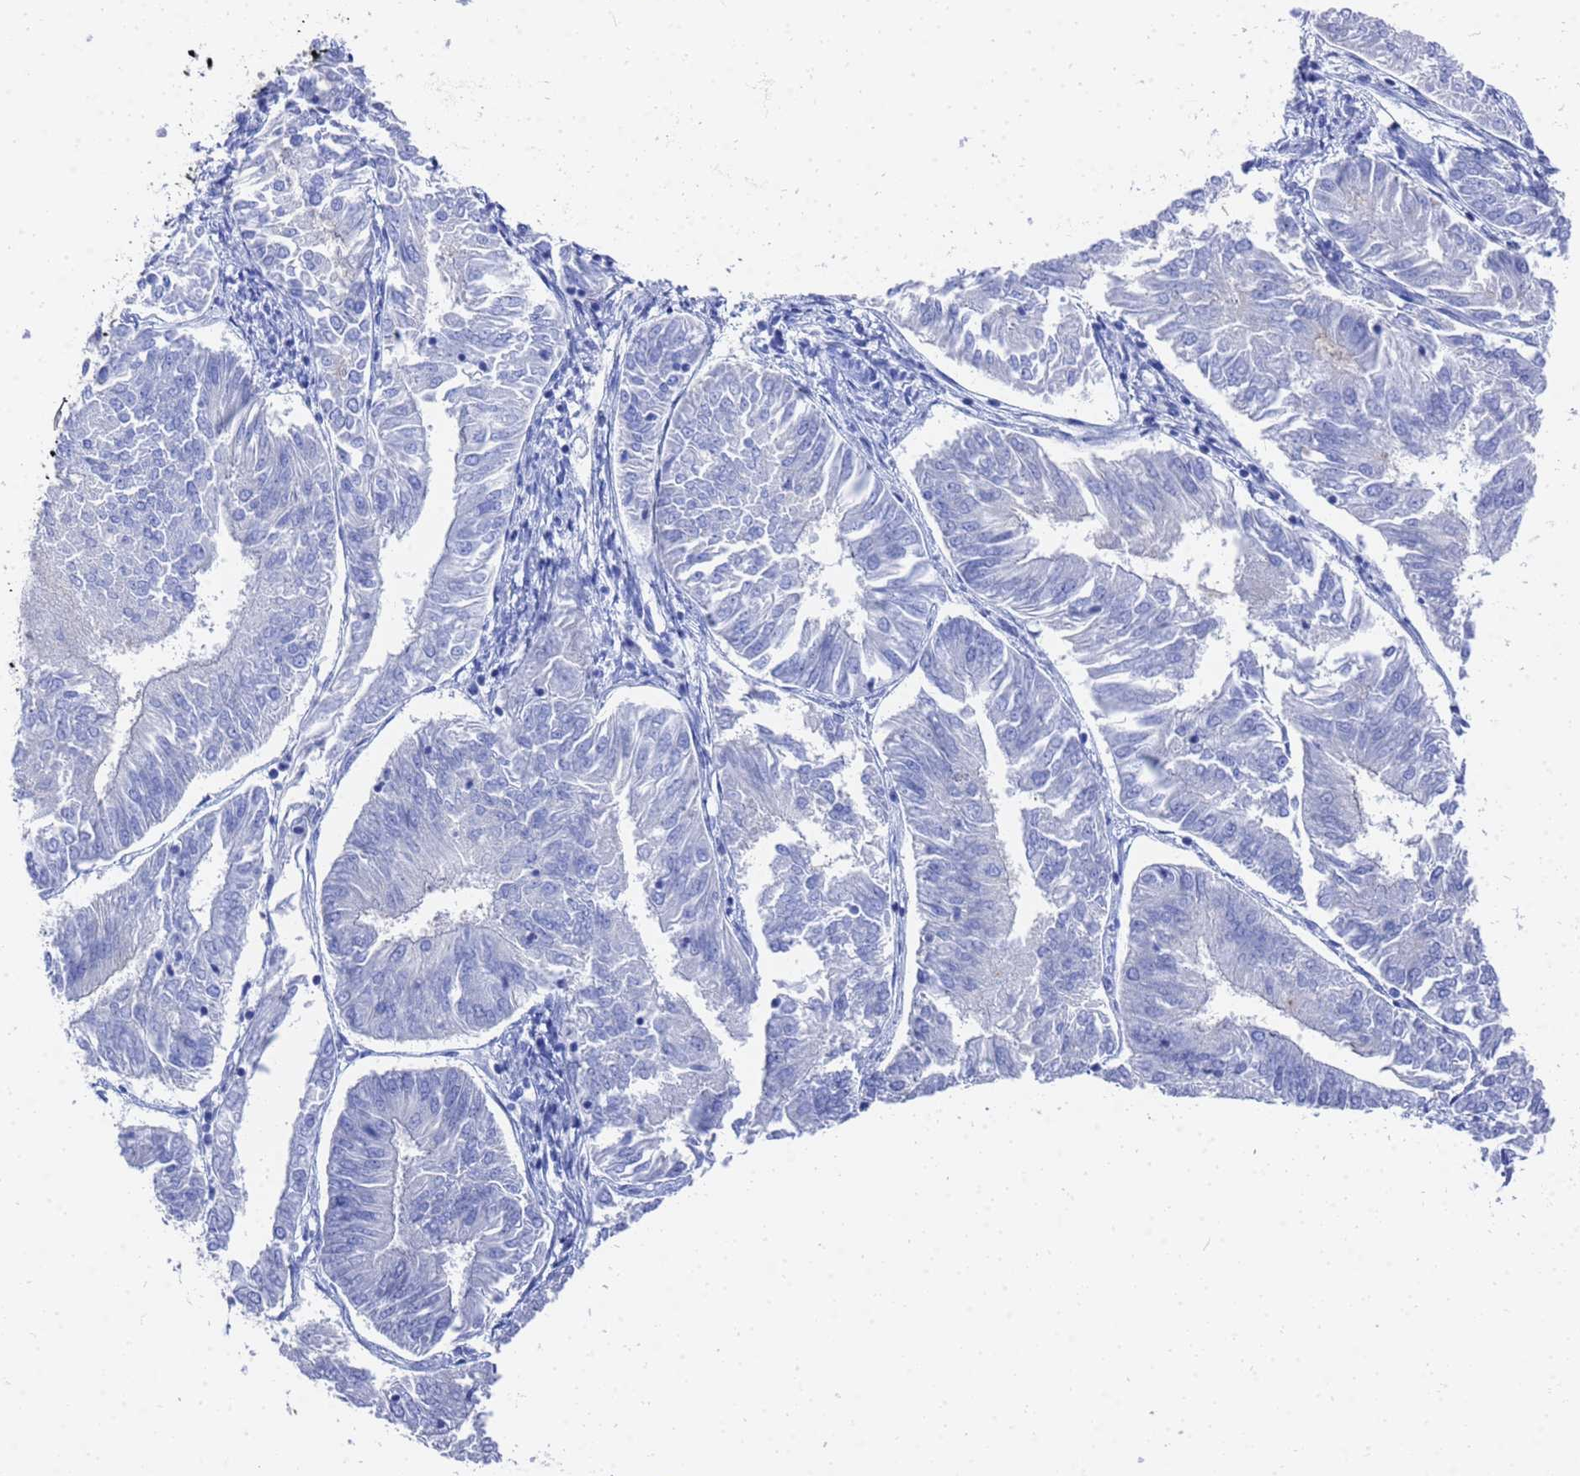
{"staining": {"intensity": "negative", "quantity": "none", "location": "none"}, "tissue": "endometrial cancer", "cell_type": "Tumor cells", "image_type": "cancer", "snomed": [{"axis": "morphology", "description": "Adenocarcinoma, NOS"}, {"axis": "topography", "description": "Endometrium"}], "caption": "High power microscopy micrograph of an immunohistochemistry (IHC) photomicrograph of endometrial adenocarcinoma, revealing no significant expression in tumor cells.", "gene": "GGT1", "patient": {"sex": "female", "age": 58}}